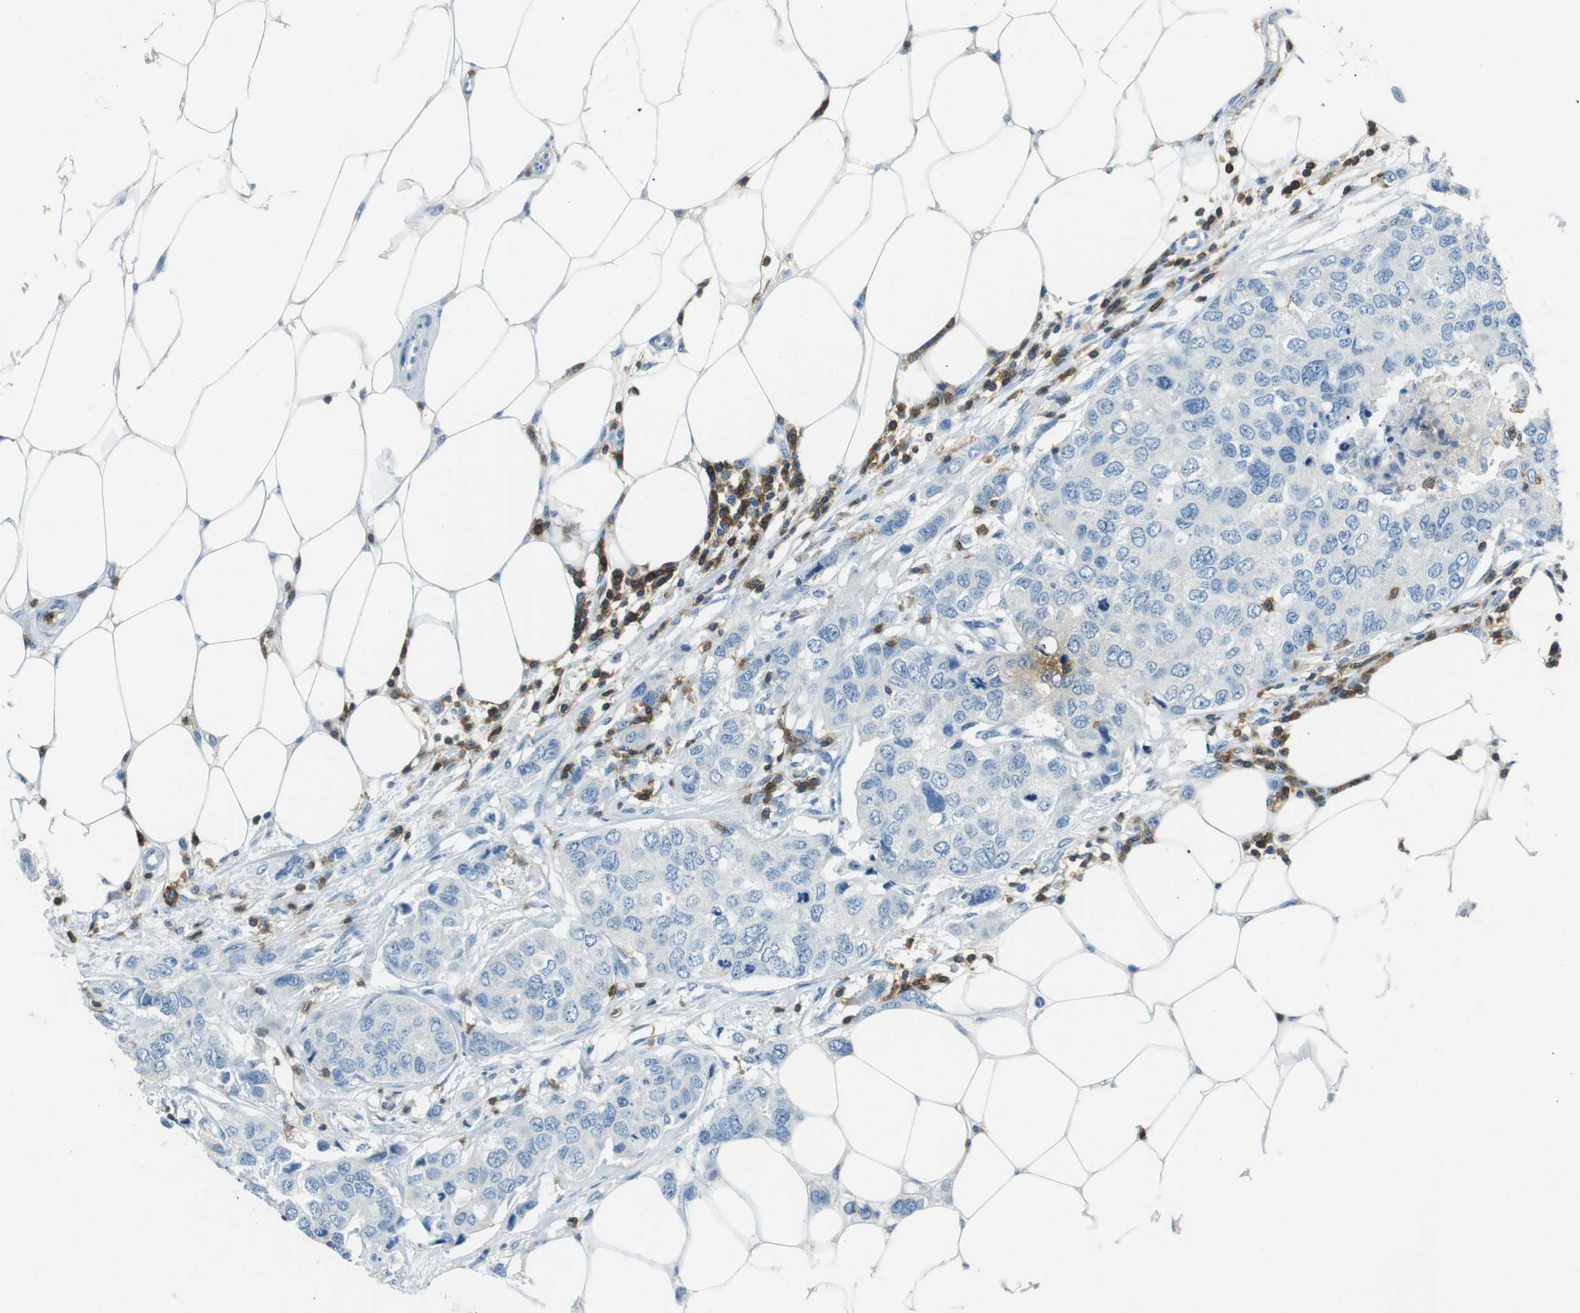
{"staining": {"intensity": "negative", "quantity": "none", "location": "none"}, "tissue": "breast cancer", "cell_type": "Tumor cells", "image_type": "cancer", "snomed": [{"axis": "morphology", "description": "Duct carcinoma"}, {"axis": "topography", "description": "Breast"}], "caption": "Breast cancer was stained to show a protein in brown. There is no significant positivity in tumor cells.", "gene": "LAT", "patient": {"sex": "female", "age": 50}}